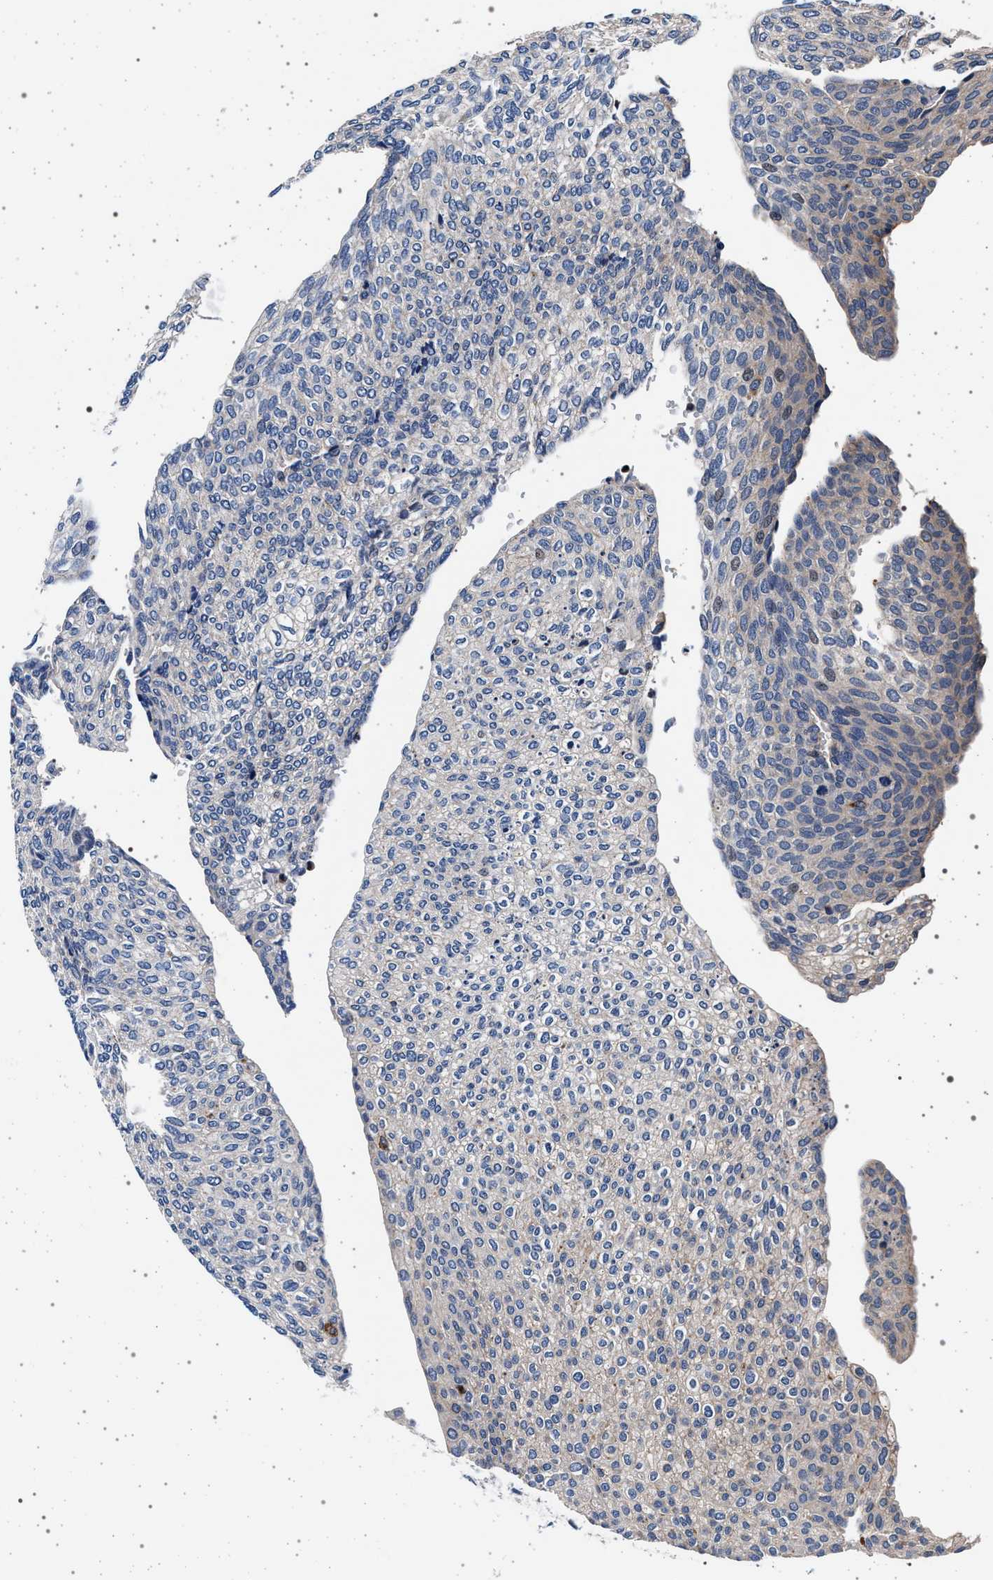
{"staining": {"intensity": "weak", "quantity": "<25%", "location": "nuclear"}, "tissue": "urothelial cancer", "cell_type": "Tumor cells", "image_type": "cancer", "snomed": [{"axis": "morphology", "description": "Urothelial carcinoma, Low grade"}, {"axis": "topography", "description": "Urinary bladder"}], "caption": "High power microscopy photomicrograph of an immunohistochemistry (IHC) micrograph of low-grade urothelial carcinoma, revealing no significant expression in tumor cells. Brightfield microscopy of IHC stained with DAB (brown) and hematoxylin (blue), captured at high magnification.", "gene": "KCNK6", "patient": {"sex": "female", "age": 79}}